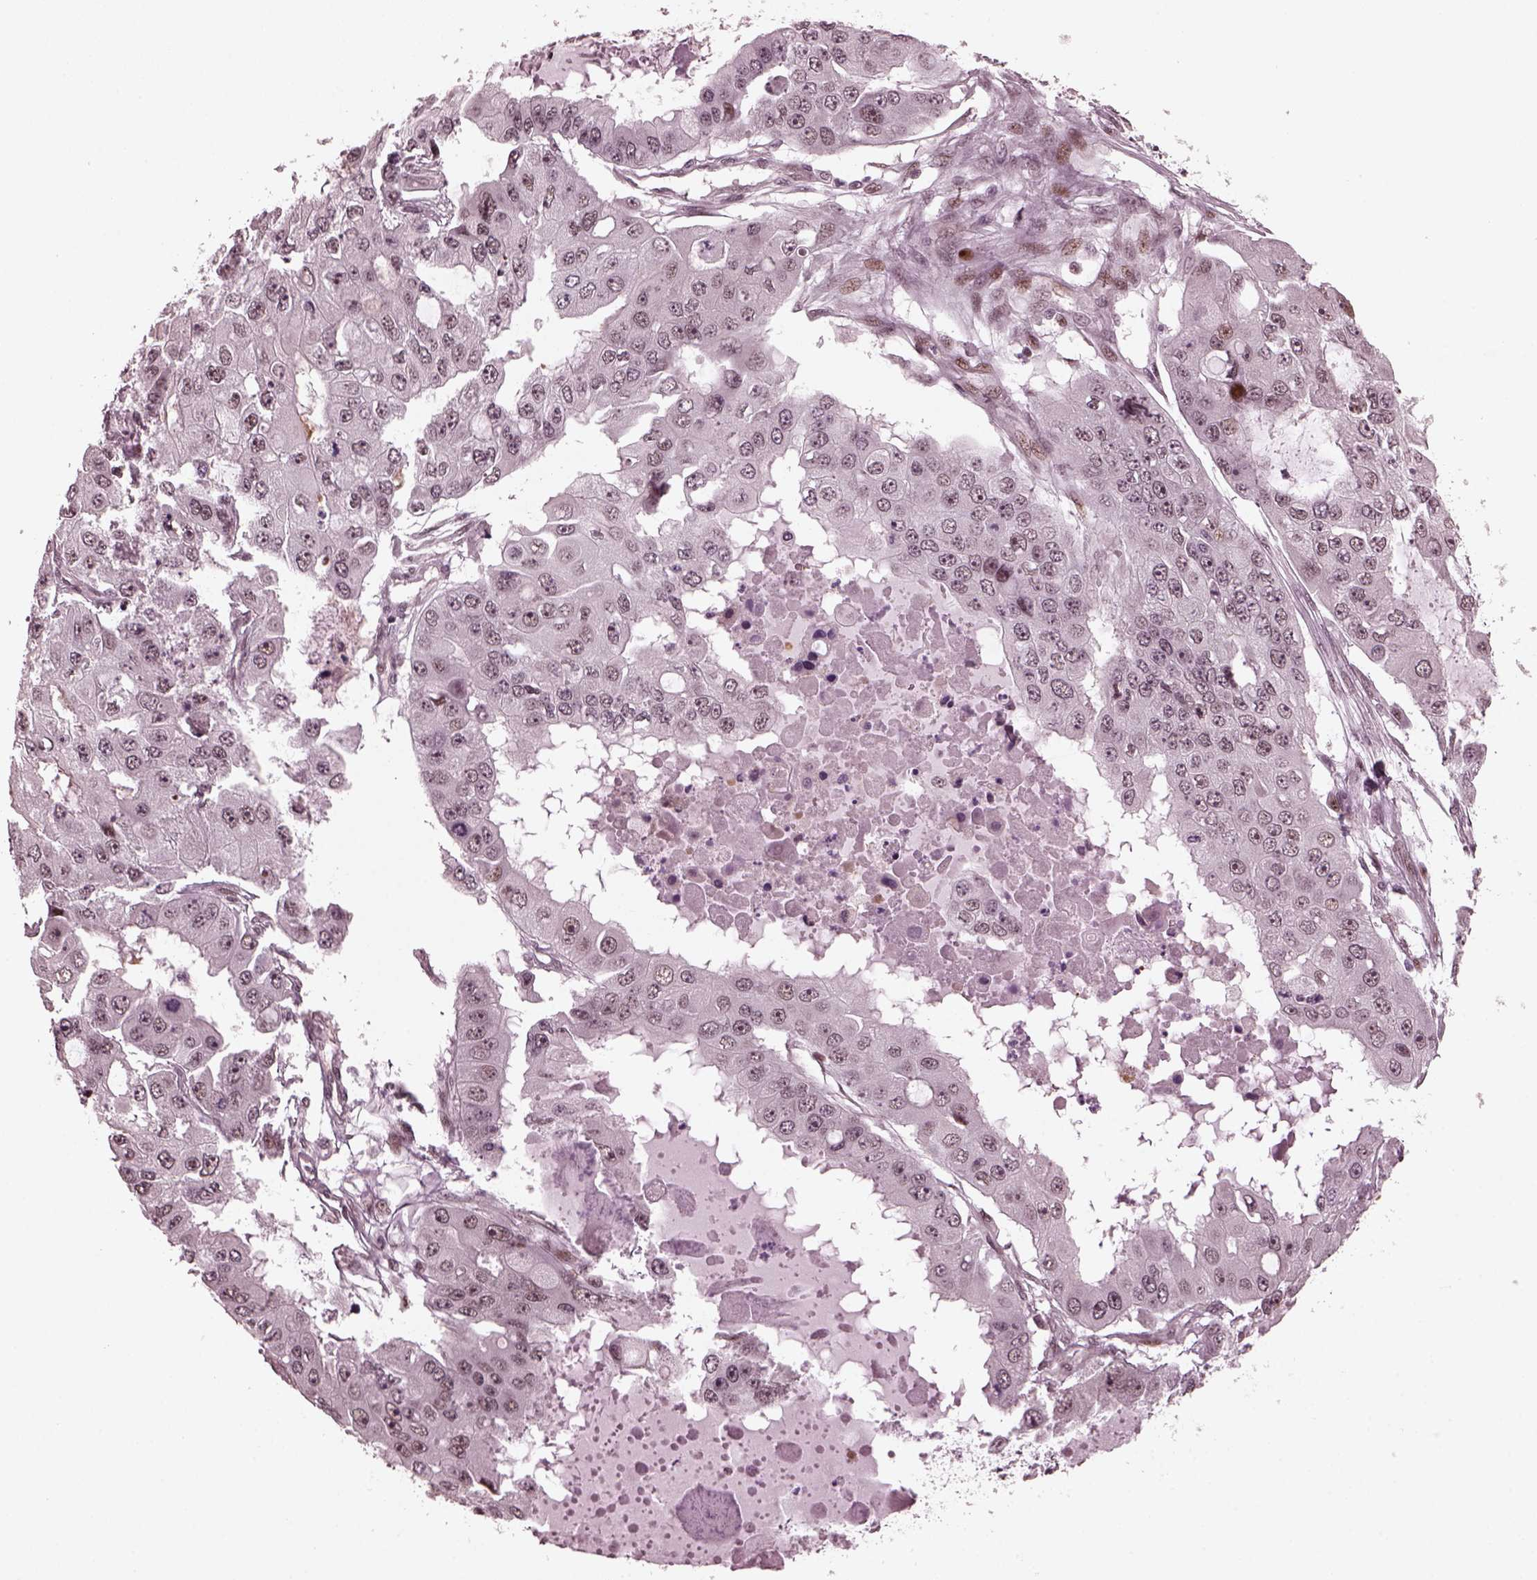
{"staining": {"intensity": "negative", "quantity": "none", "location": "none"}, "tissue": "ovarian cancer", "cell_type": "Tumor cells", "image_type": "cancer", "snomed": [{"axis": "morphology", "description": "Cystadenocarcinoma, serous, NOS"}, {"axis": "topography", "description": "Ovary"}], "caption": "Immunohistochemistry (IHC) of ovarian cancer exhibits no expression in tumor cells.", "gene": "TRIB3", "patient": {"sex": "female", "age": 56}}